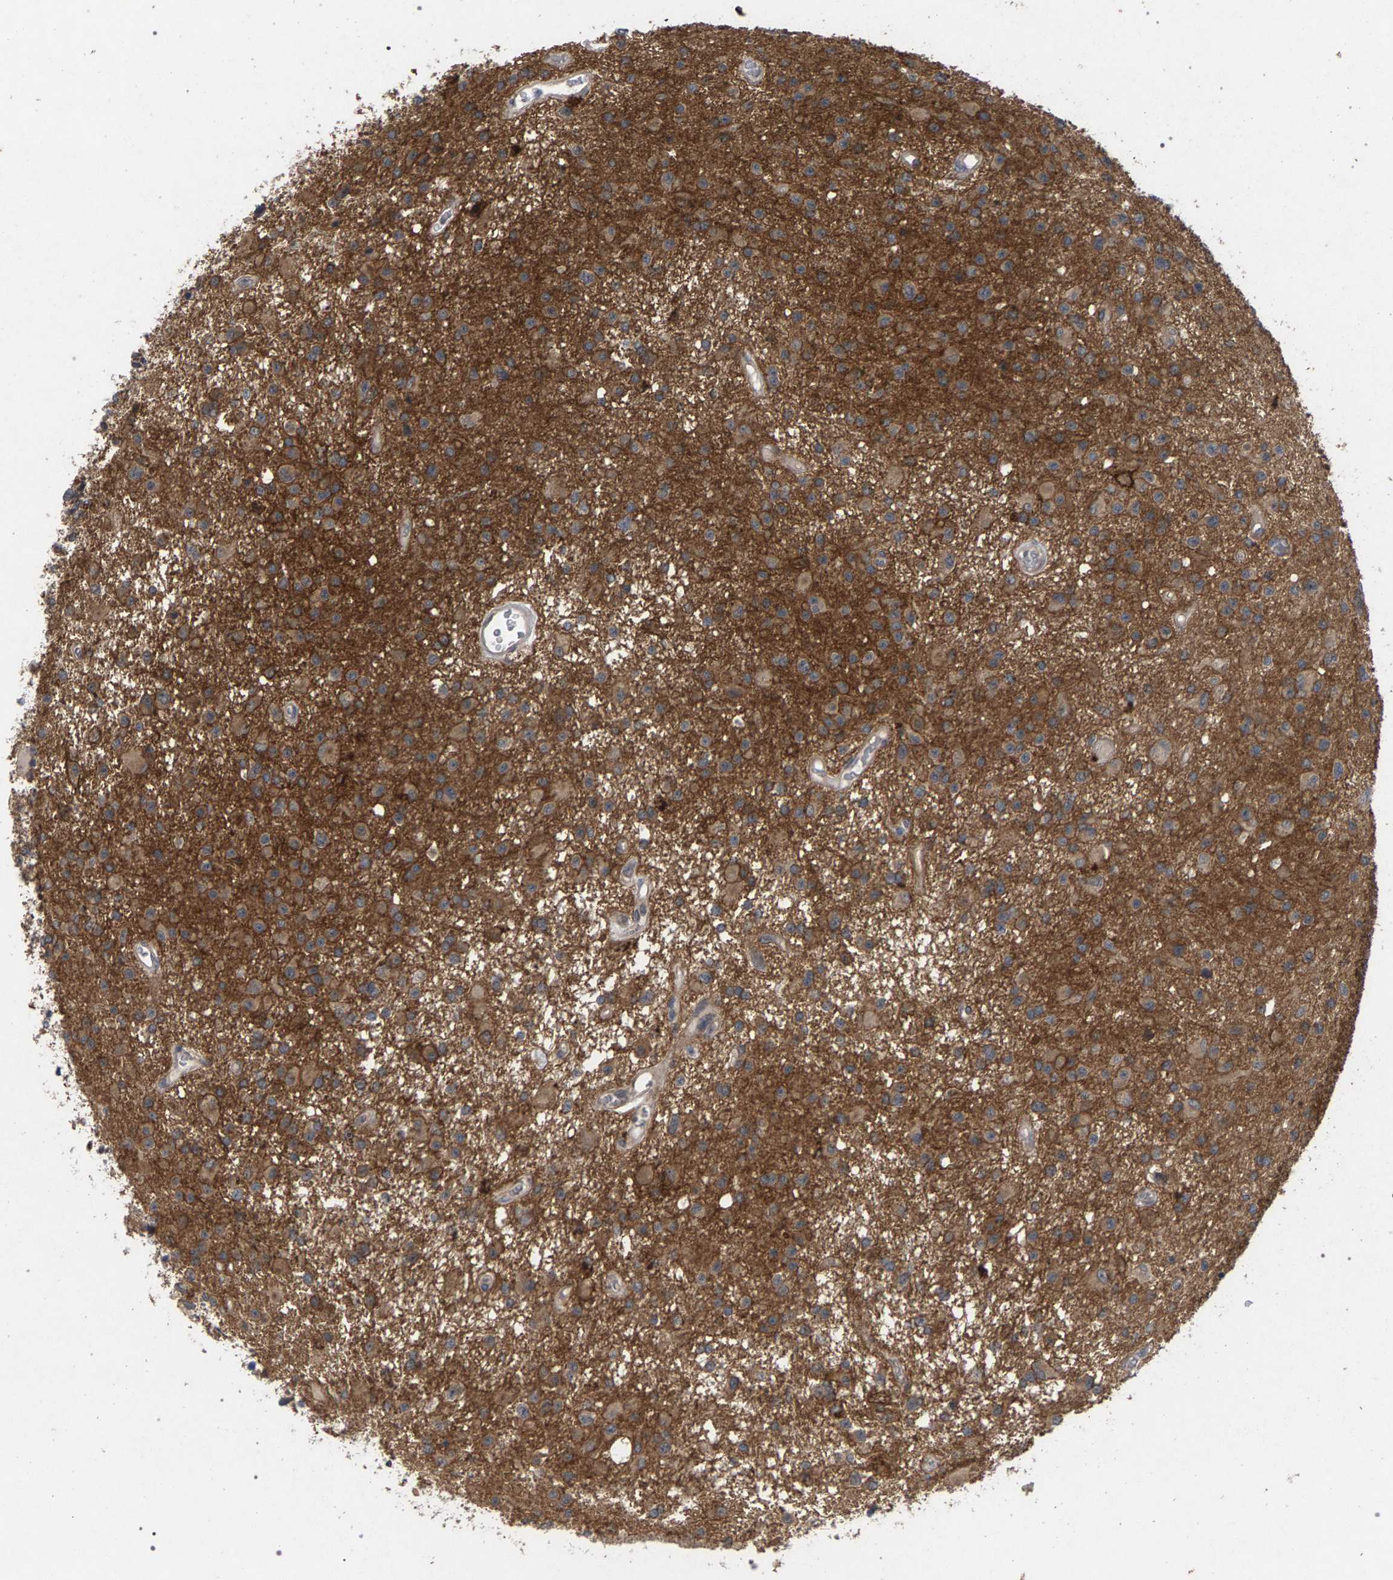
{"staining": {"intensity": "moderate", "quantity": ">75%", "location": "cytoplasmic/membranous"}, "tissue": "glioma", "cell_type": "Tumor cells", "image_type": "cancer", "snomed": [{"axis": "morphology", "description": "Glioma, malignant, Low grade"}, {"axis": "topography", "description": "Brain"}], "caption": "The immunohistochemical stain shows moderate cytoplasmic/membranous staining in tumor cells of low-grade glioma (malignant) tissue.", "gene": "SLC4A4", "patient": {"sex": "male", "age": 58}}